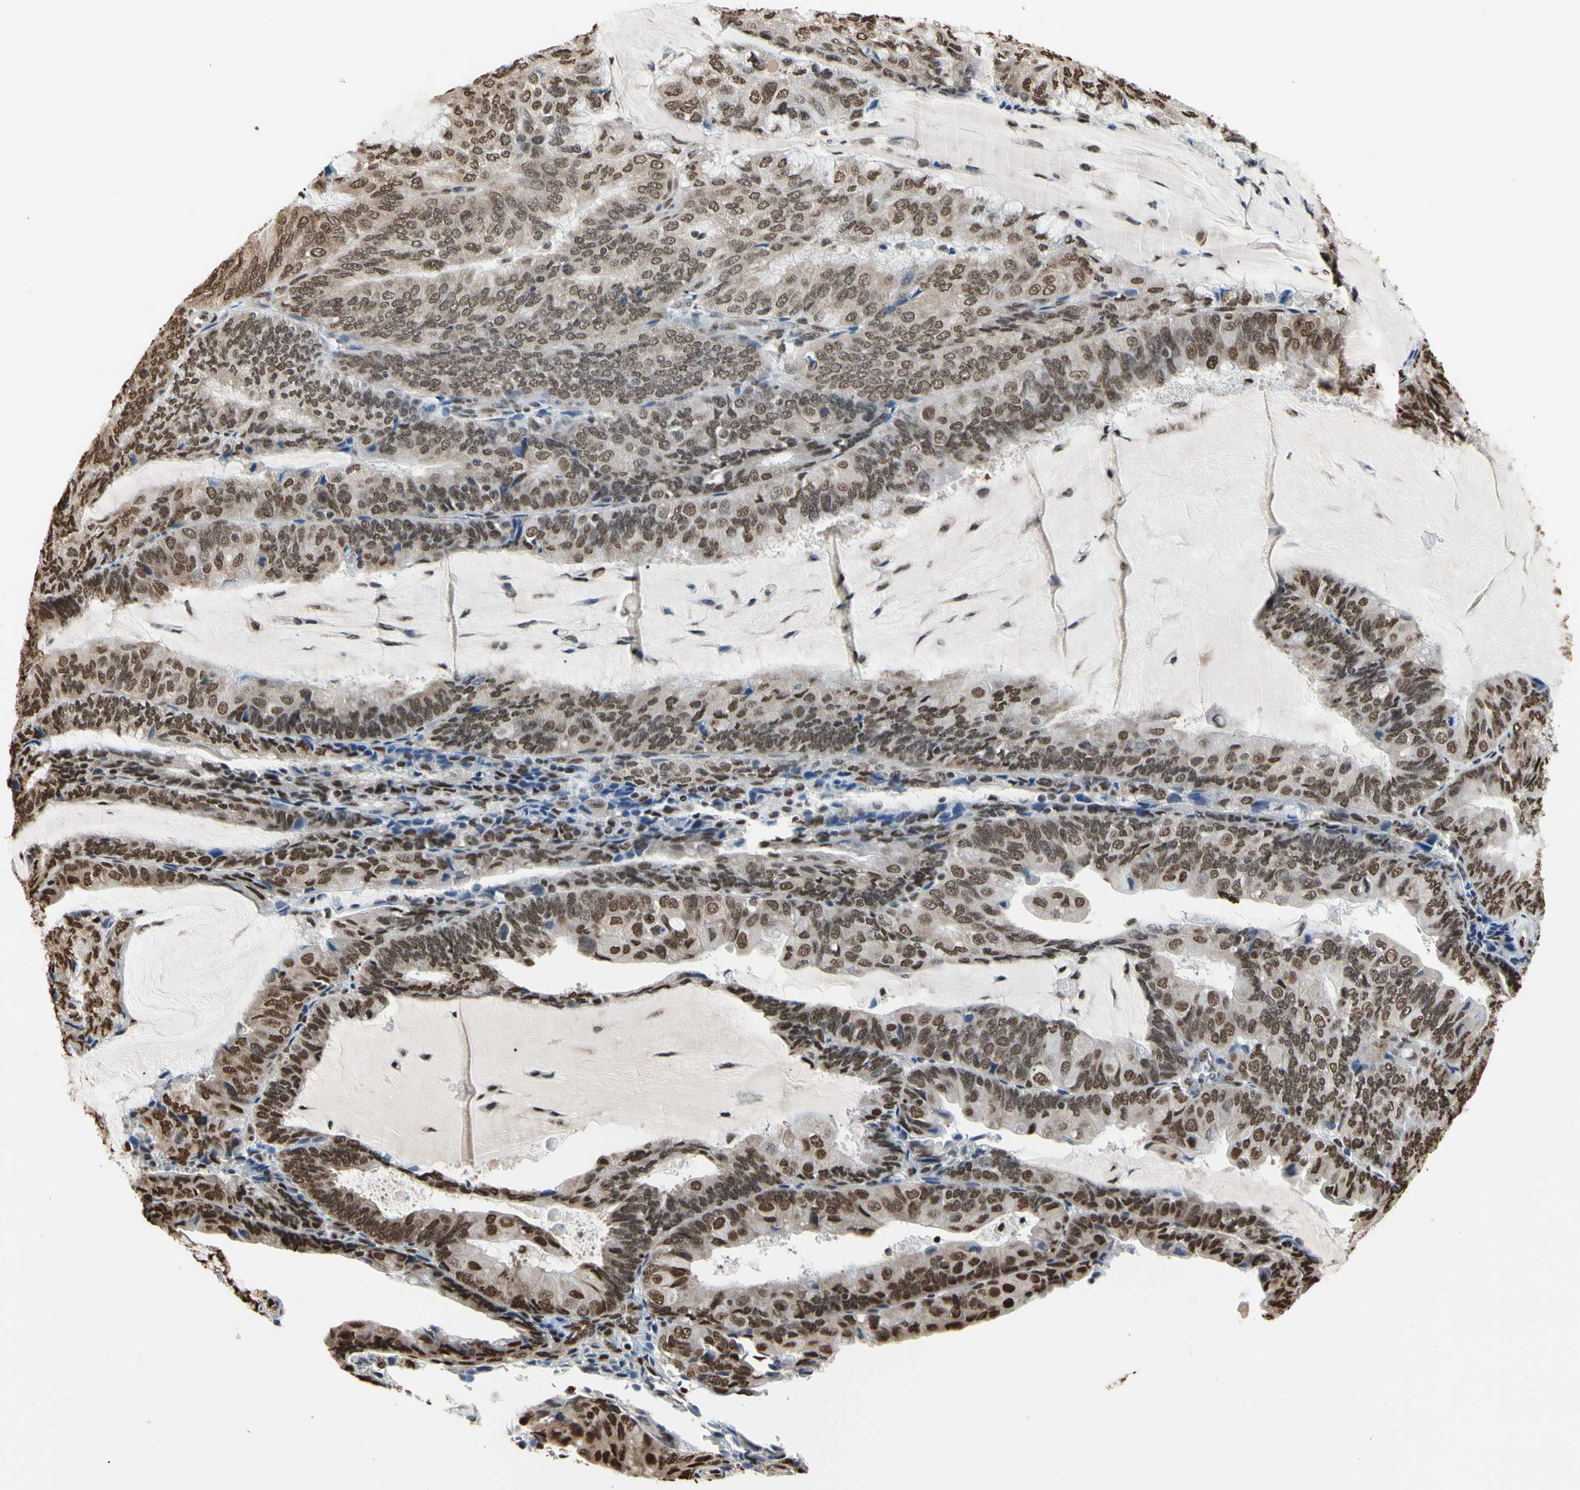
{"staining": {"intensity": "moderate", "quantity": ">75%", "location": "nuclear"}, "tissue": "endometrial cancer", "cell_type": "Tumor cells", "image_type": "cancer", "snomed": [{"axis": "morphology", "description": "Adenocarcinoma, NOS"}, {"axis": "topography", "description": "Endometrium"}], "caption": "Endometrial cancer (adenocarcinoma) tissue reveals moderate nuclear staining in approximately >75% of tumor cells, visualized by immunohistochemistry. The staining is performed using DAB brown chromogen to label protein expression. The nuclei are counter-stained blue using hematoxylin.", "gene": "HNRNPK", "patient": {"sex": "female", "age": 81}}